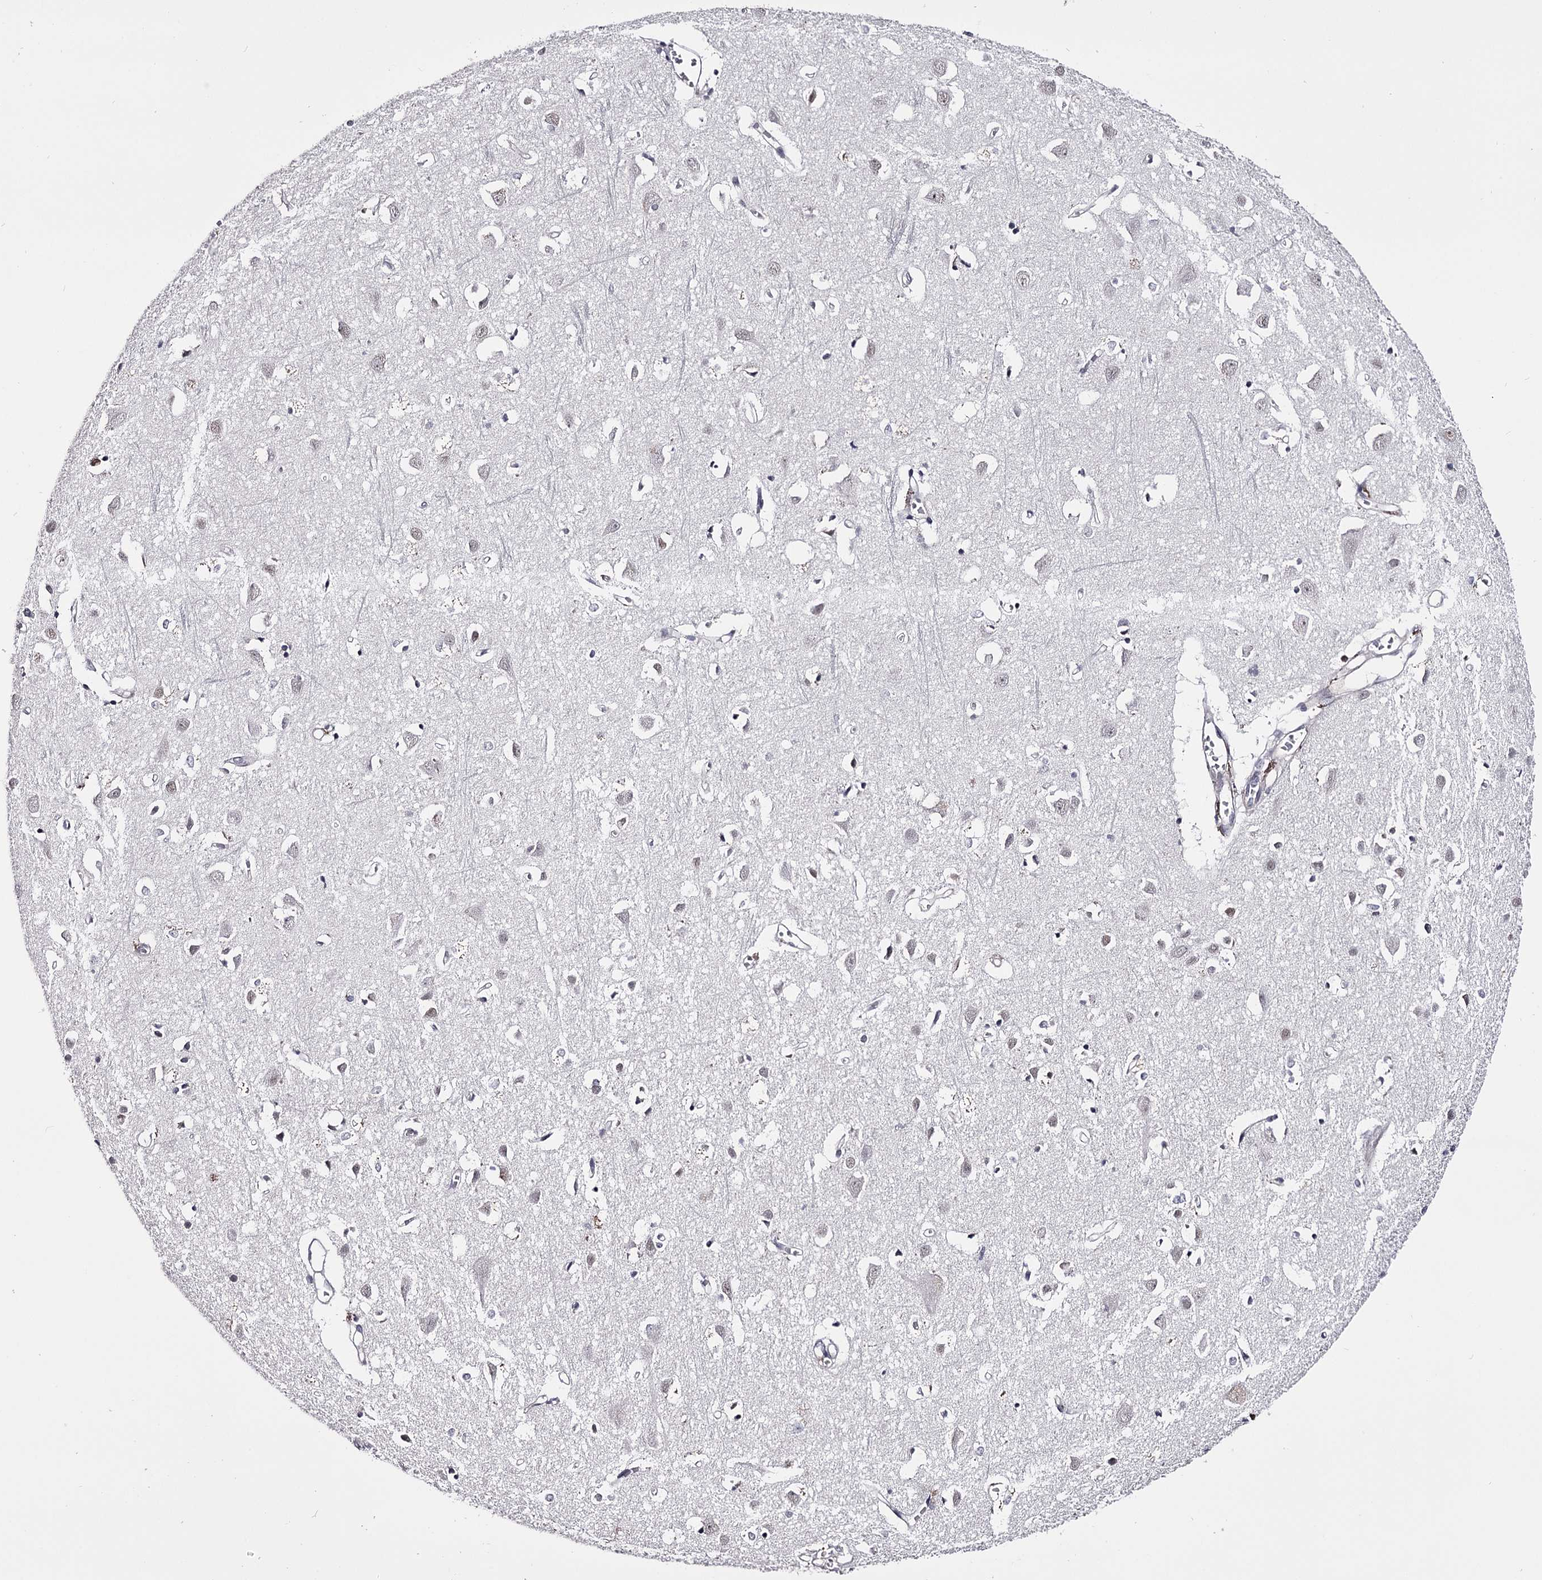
{"staining": {"intensity": "negative", "quantity": "none", "location": "none"}, "tissue": "cerebral cortex", "cell_type": "Endothelial cells", "image_type": "normal", "snomed": [{"axis": "morphology", "description": "Normal tissue, NOS"}, {"axis": "topography", "description": "Cerebral cortex"}], "caption": "DAB (3,3'-diaminobenzidine) immunohistochemical staining of unremarkable human cerebral cortex exhibits no significant positivity in endothelial cells. Brightfield microscopy of immunohistochemistry (IHC) stained with DAB (brown) and hematoxylin (blue), captured at high magnification.", "gene": "OVOL2", "patient": {"sex": "female", "age": 64}}